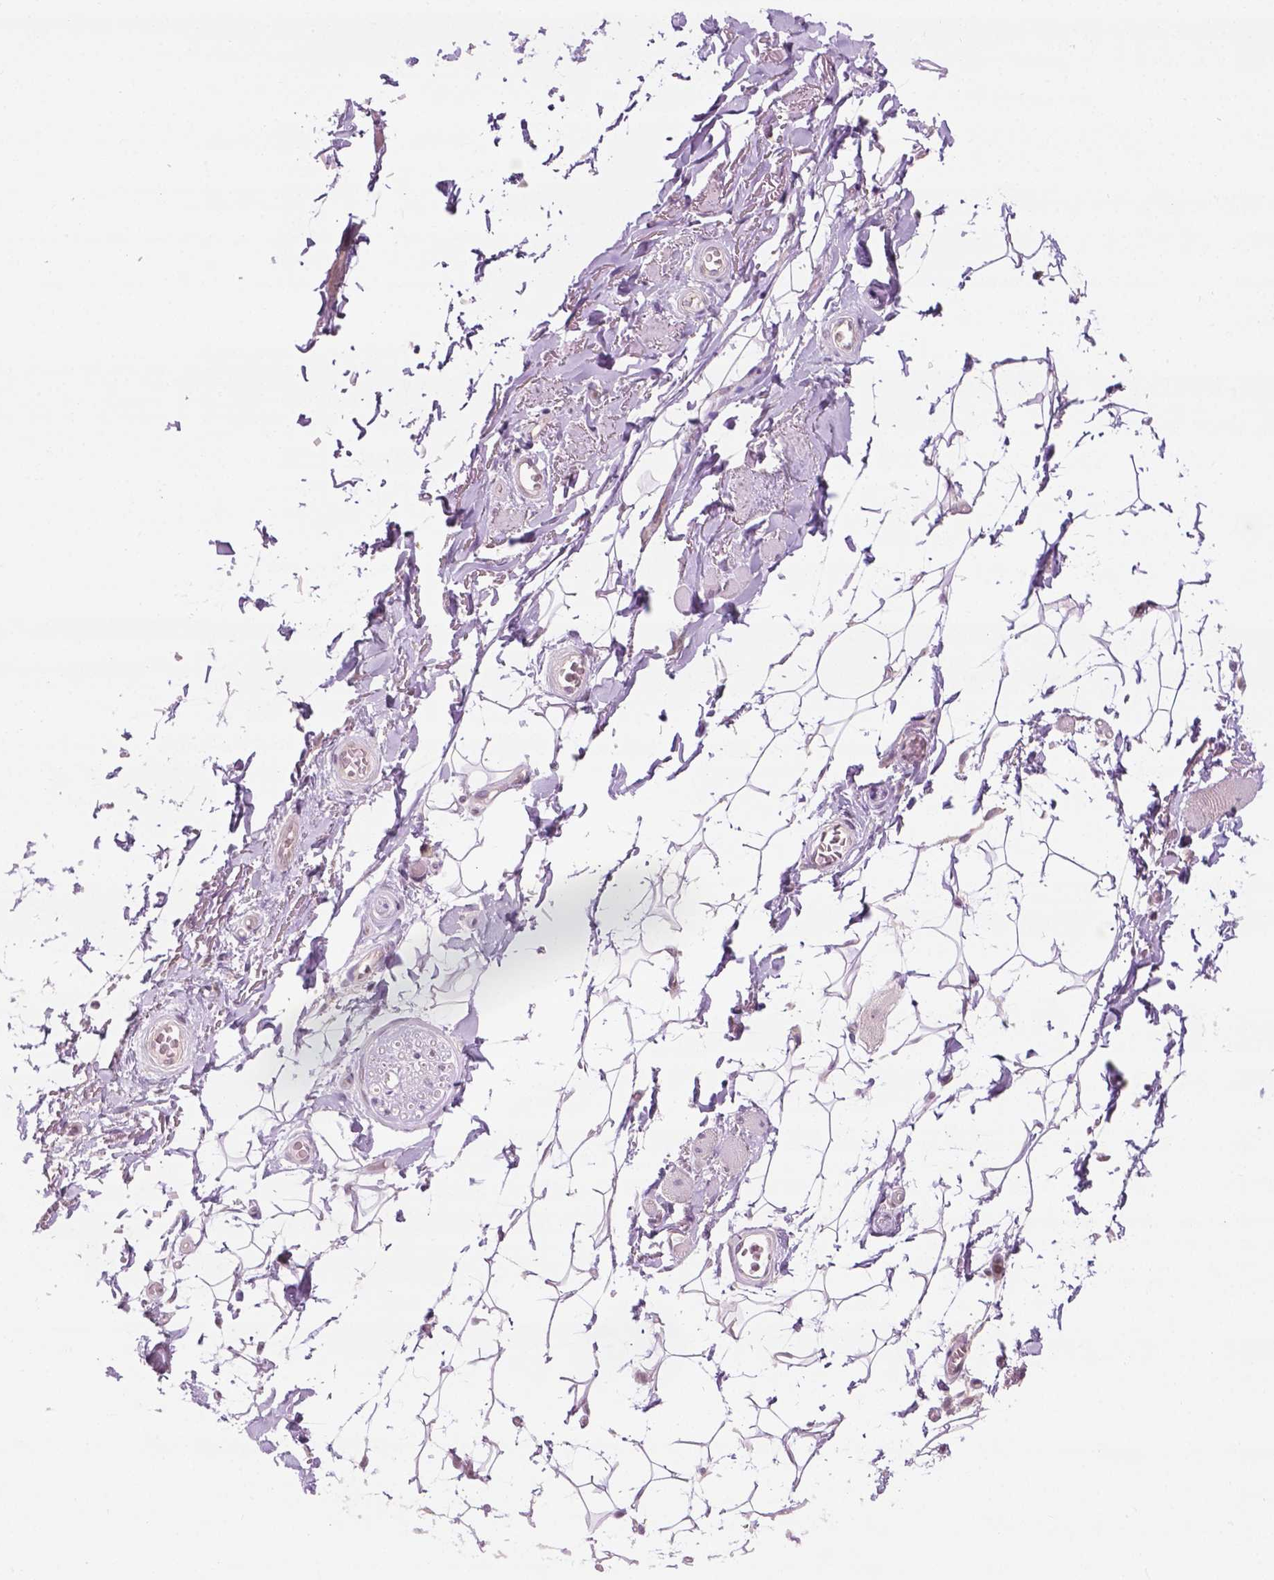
{"staining": {"intensity": "weak", "quantity": "<25%", "location": "cytoplasmic/membranous,nuclear"}, "tissue": "adipose tissue", "cell_type": "Adipocytes", "image_type": "normal", "snomed": [{"axis": "morphology", "description": "Normal tissue, NOS"}, {"axis": "topography", "description": "Anal"}, {"axis": "topography", "description": "Peripheral nerve tissue"}], "caption": "Image shows no significant protein expression in adipocytes of unremarkable adipose tissue.", "gene": "DENND4A", "patient": {"sex": "male", "age": 53}}